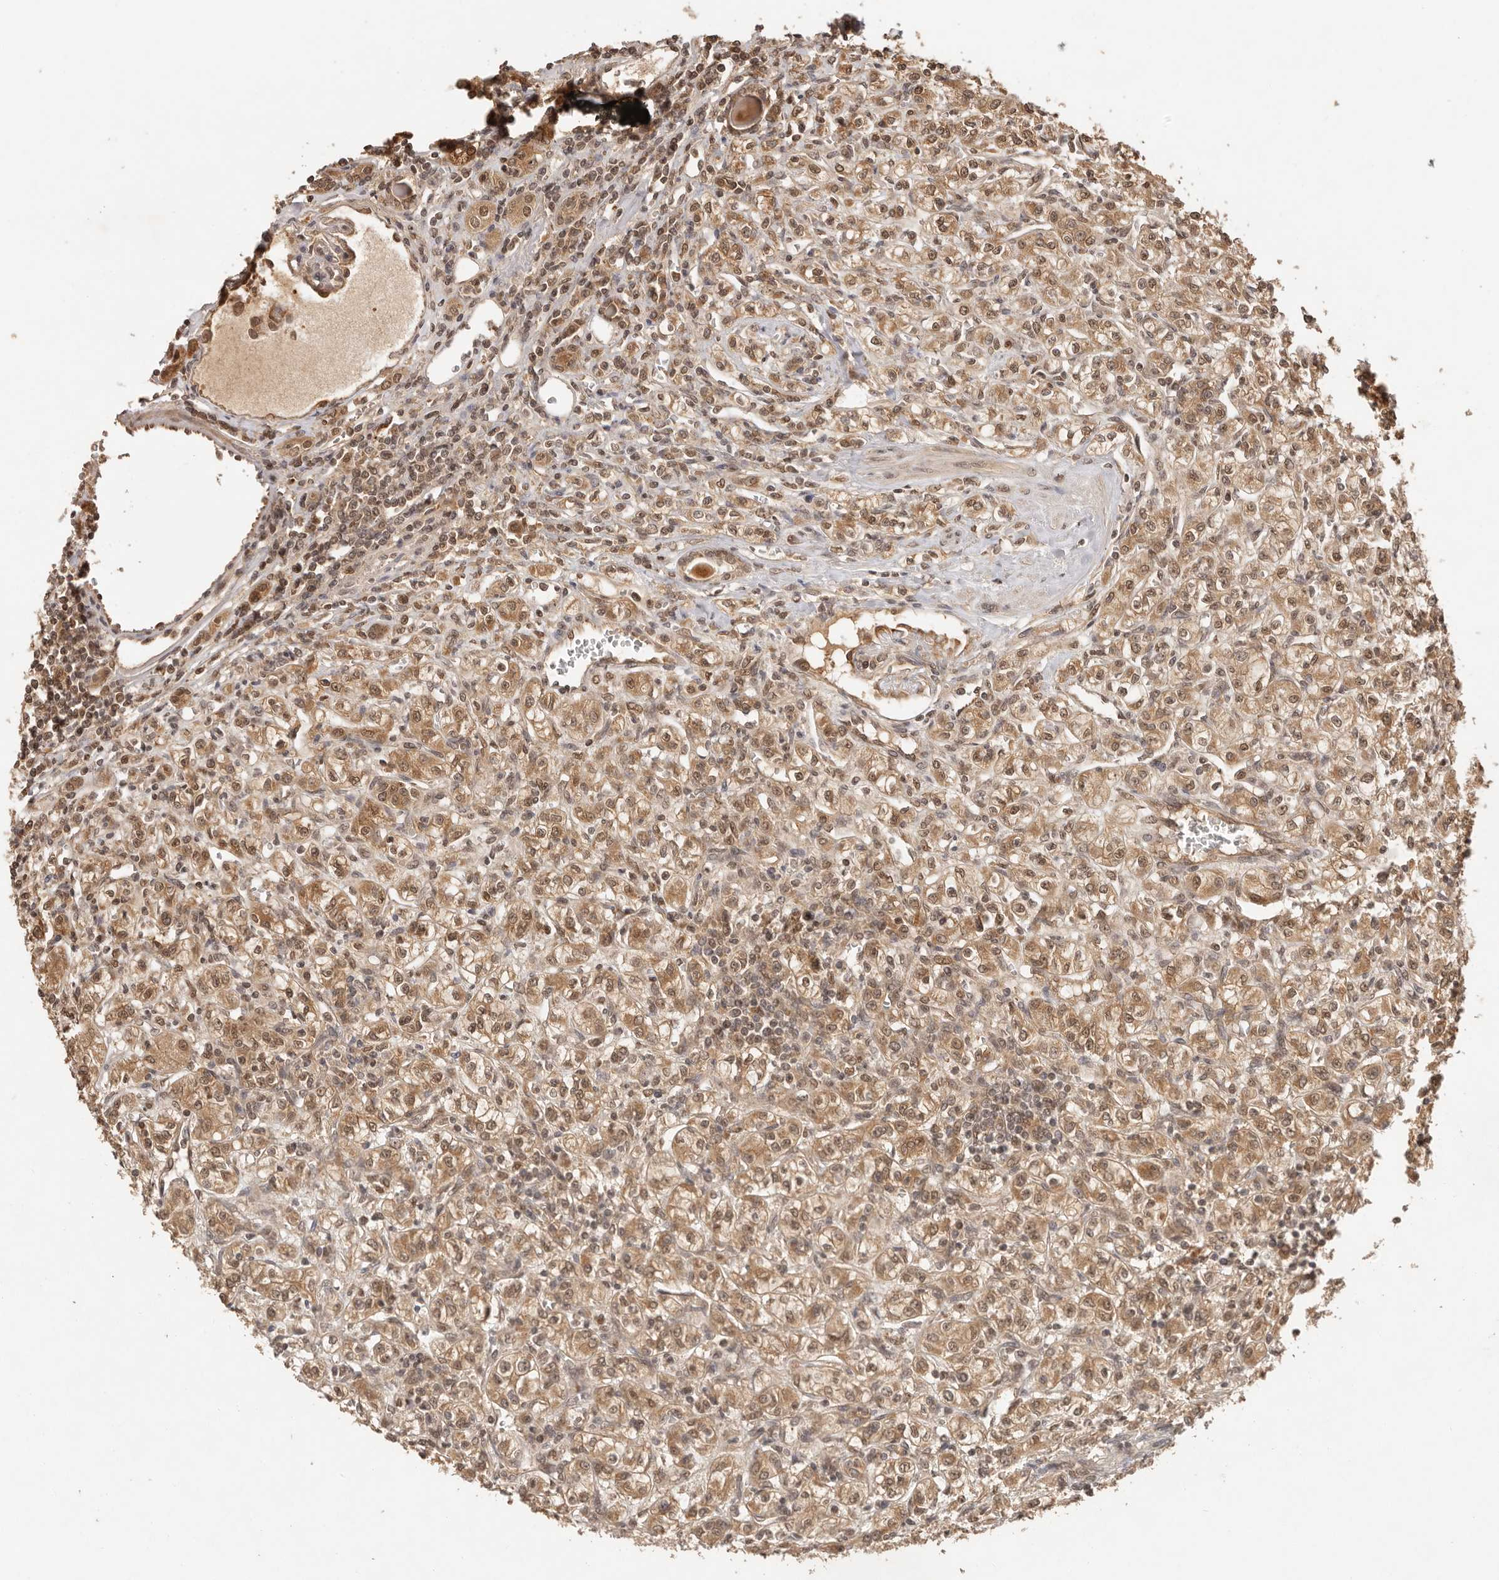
{"staining": {"intensity": "moderate", "quantity": ">75%", "location": "cytoplasmic/membranous,nuclear"}, "tissue": "renal cancer", "cell_type": "Tumor cells", "image_type": "cancer", "snomed": [{"axis": "morphology", "description": "Adenocarcinoma, NOS"}, {"axis": "topography", "description": "Kidney"}], "caption": "Immunohistochemistry (IHC) (DAB) staining of adenocarcinoma (renal) reveals moderate cytoplasmic/membranous and nuclear protein staining in approximately >75% of tumor cells.", "gene": "PSMA5", "patient": {"sex": "male", "age": 77}}